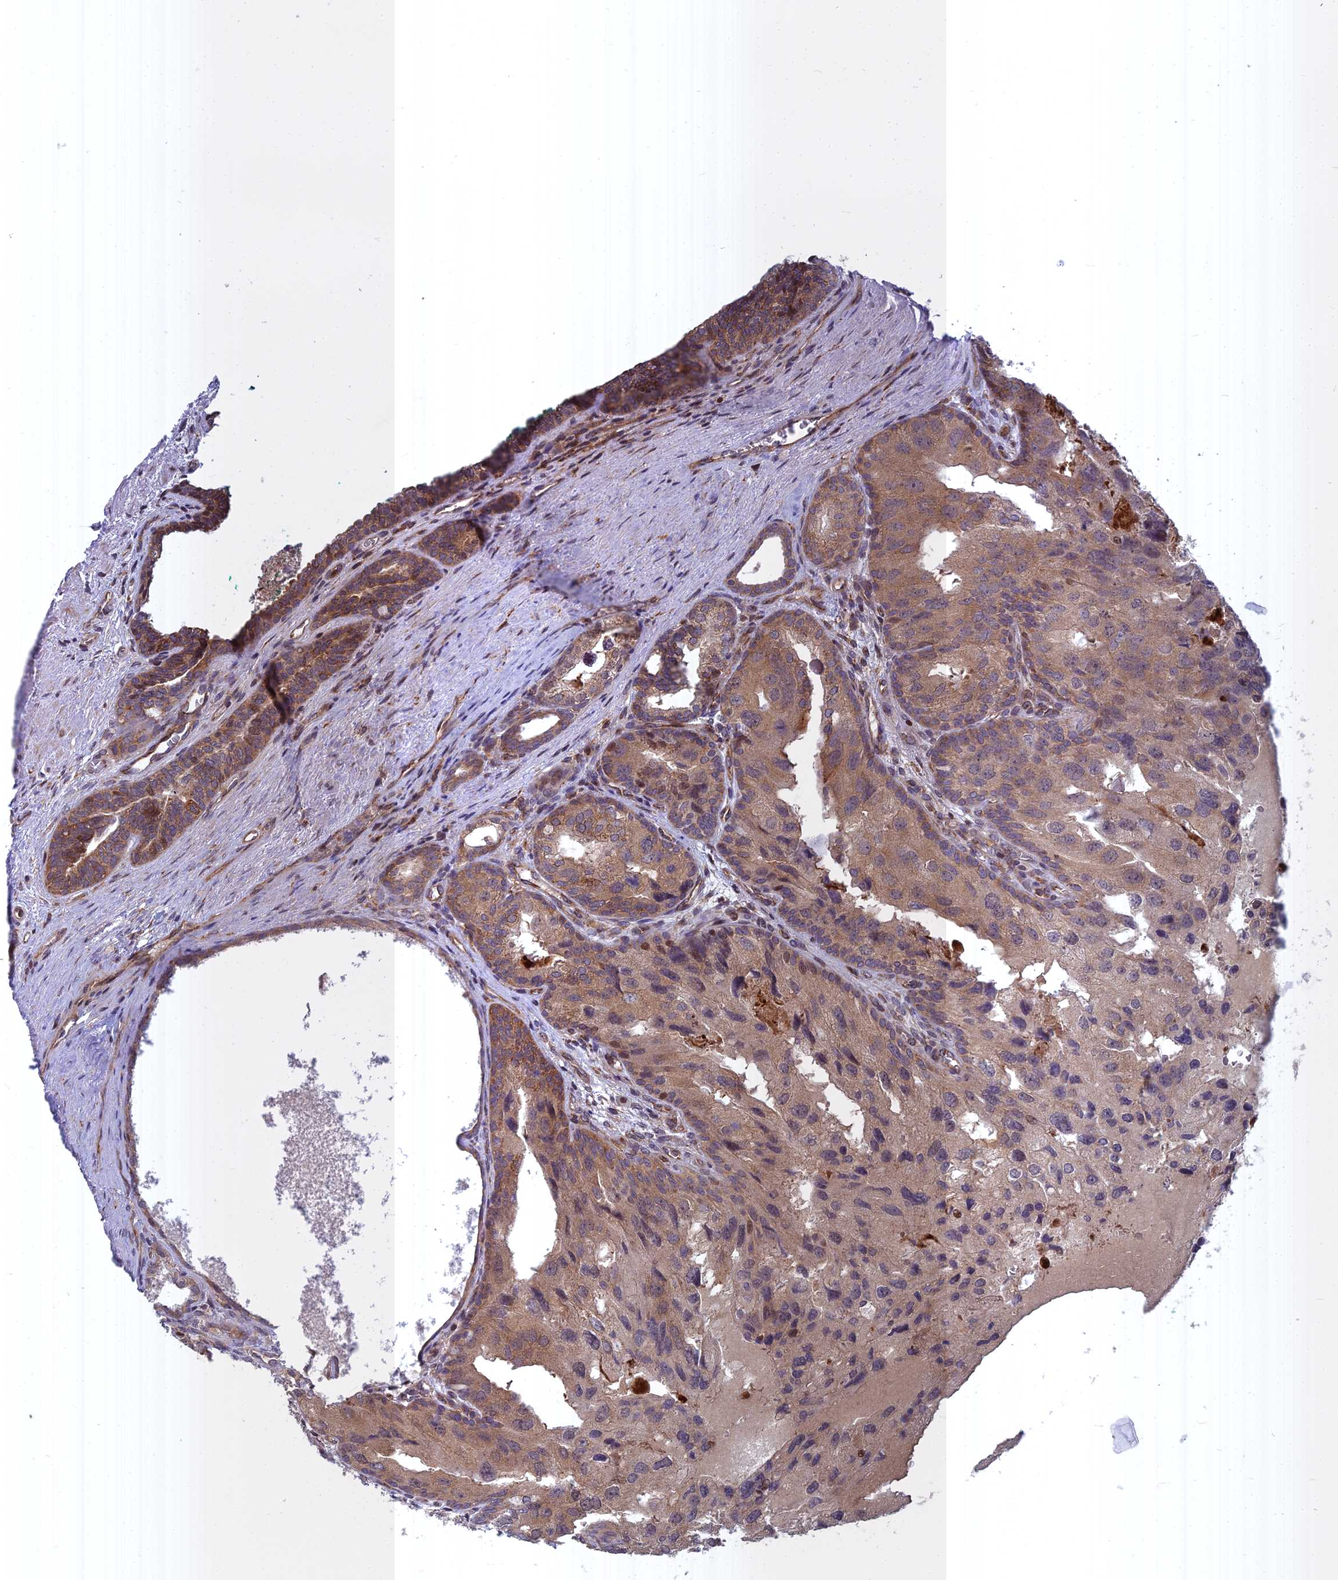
{"staining": {"intensity": "moderate", "quantity": ">75%", "location": "cytoplasmic/membranous"}, "tissue": "prostate cancer", "cell_type": "Tumor cells", "image_type": "cancer", "snomed": [{"axis": "morphology", "description": "Adenocarcinoma, High grade"}, {"axis": "topography", "description": "Prostate"}], "caption": "Brown immunohistochemical staining in human prostate cancer (high-grade adenocarcinoma) displays moderate cytoplasmic/membranous expression in approximately >75% of tumor cells.", "gene": "COMMD2", "patient": {"sex": "male", "age": 62}}